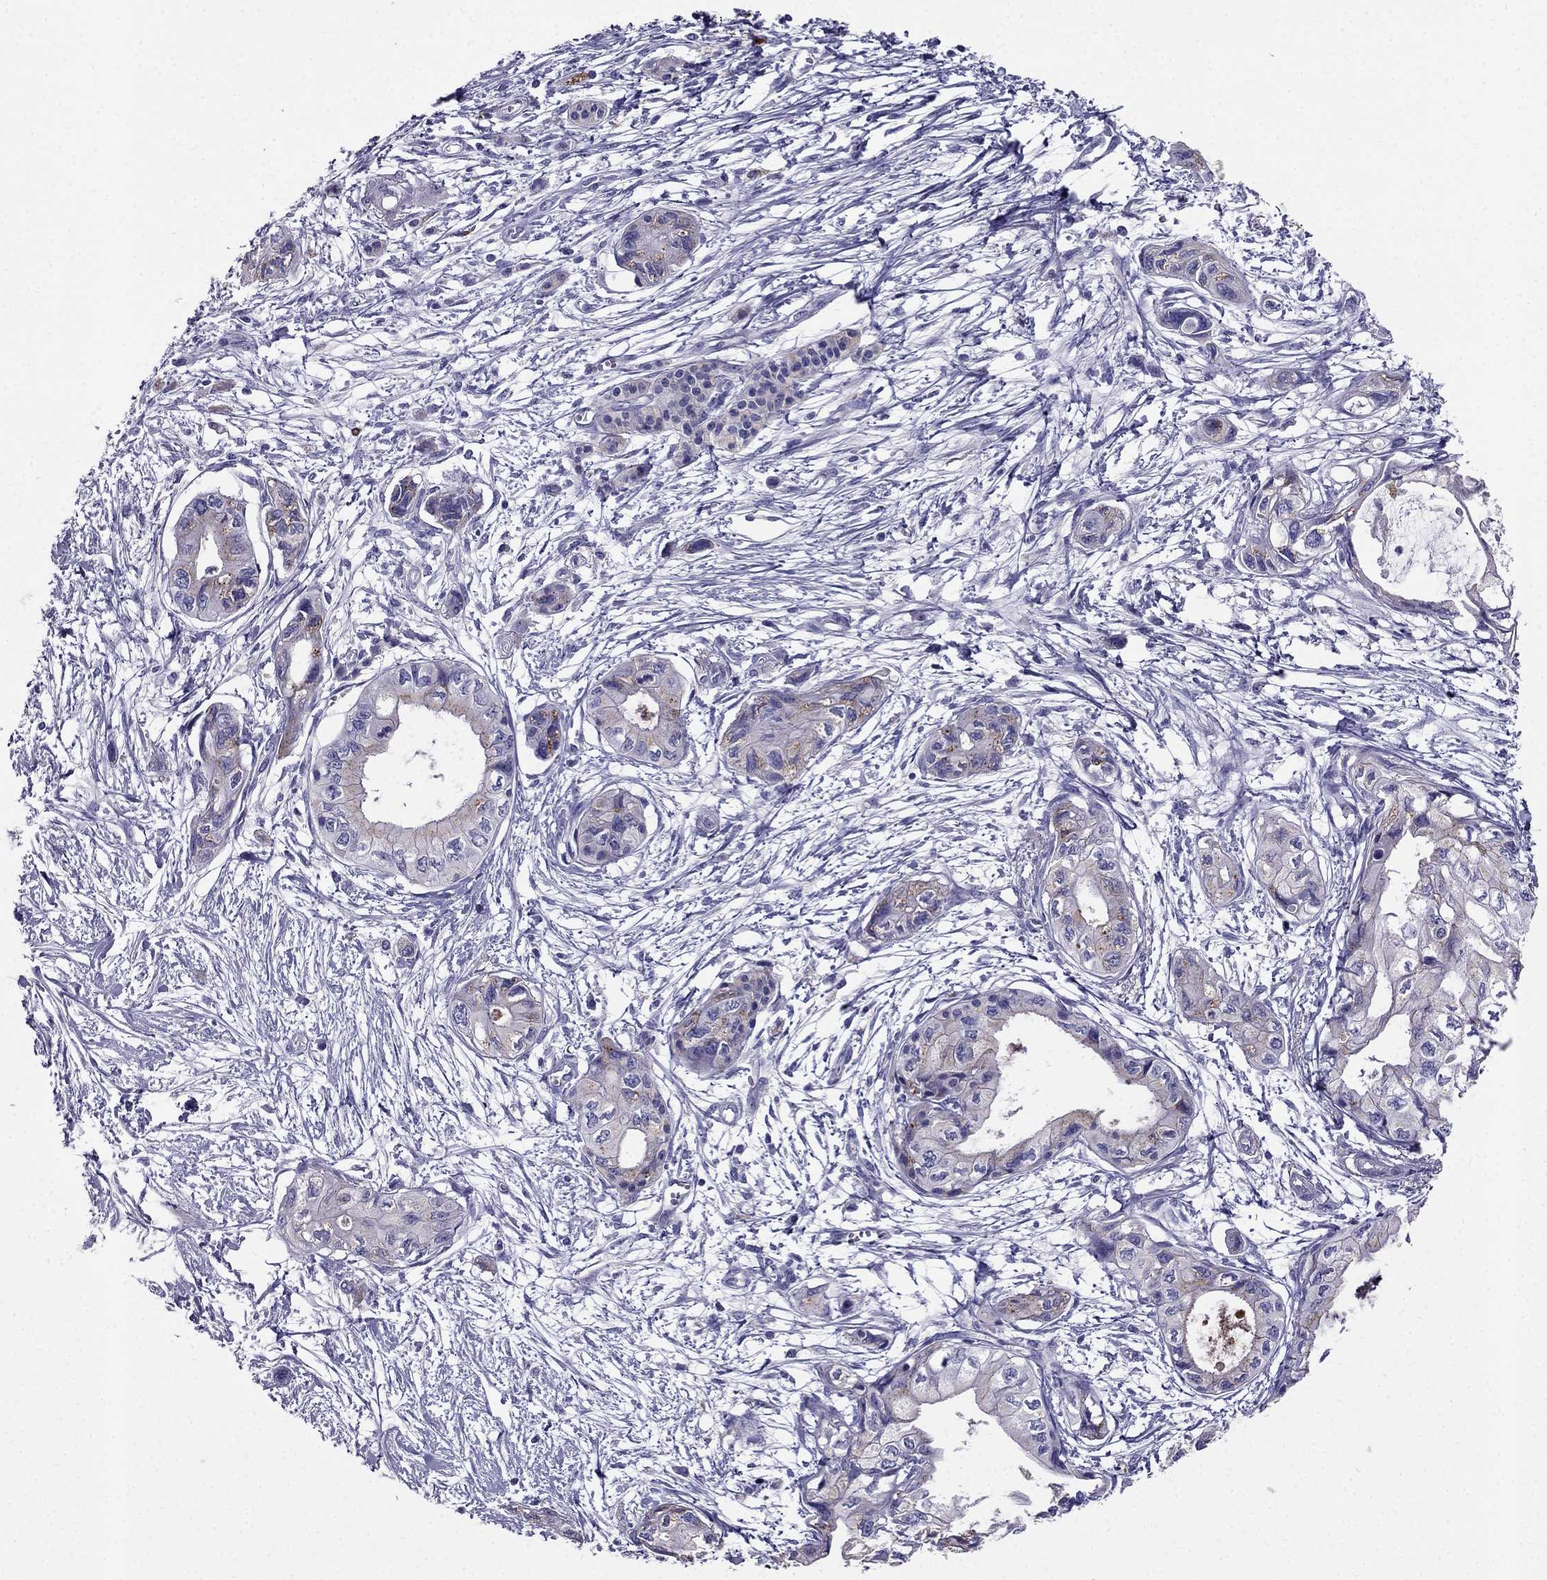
{"staining": {"intensity": "weak", "quantity": "<25%", "location": "cytoplasmic/membranous"}, "tissue": "pancreatic cancer", "cell_type": "Tumor cells", "image_type": "cancer", "snomed": [{"axis": "morphology", "description": "Adenocarcinoma, NOS"}, {"axis": "topography", "description": "Pancreas"}], "caption": "An immunohistochemistry micrograph of adenocarcinoma (pancreatic) is shown. There is no staining in tumor cells of adenocarcinoma (pancreatic).", "gene": "PTH", "patient": {"sex": "female", "age": 76}}